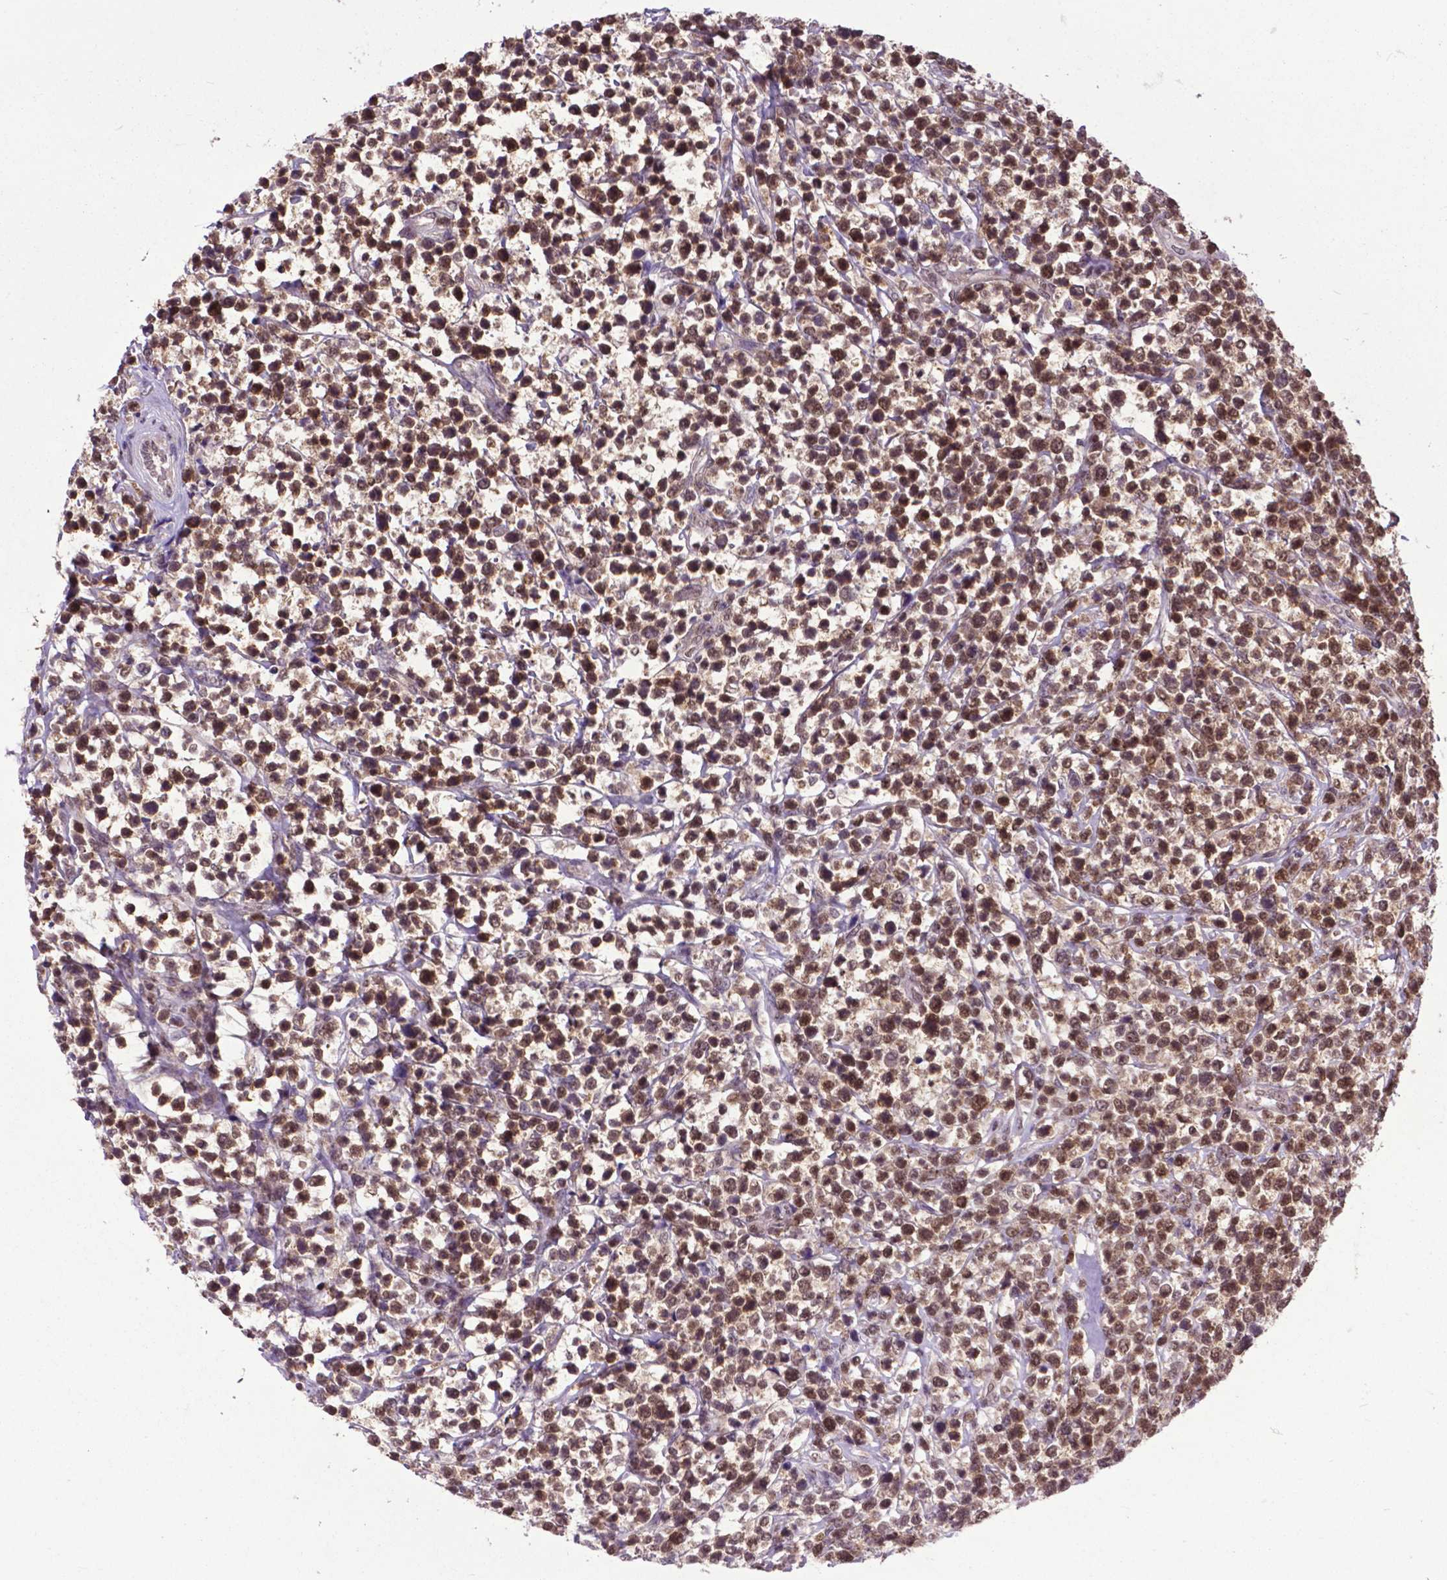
{"staining": {"intensity": "moderate", "quantity": ">75%", "location": "nuclear"}, "tissue": "lymphoma", "cell_type": "Tumor cells", "image_type": "cancer", "snomed": [{"axis": "morphology", "description": "Malignant lymphoma, non-Hodgkin's type, High grade"}, {"axis": "topography", "description": "Soft tissue"}], "caption": "Tumor cells demonstrate medium levels of moderate nuclear positivity in approximately >75% of cells in lymphoma. (IHC, brightfield microscopy, high magnification).", "gene": "FAF1", "patient": {"sex": "female", "age": 56}}